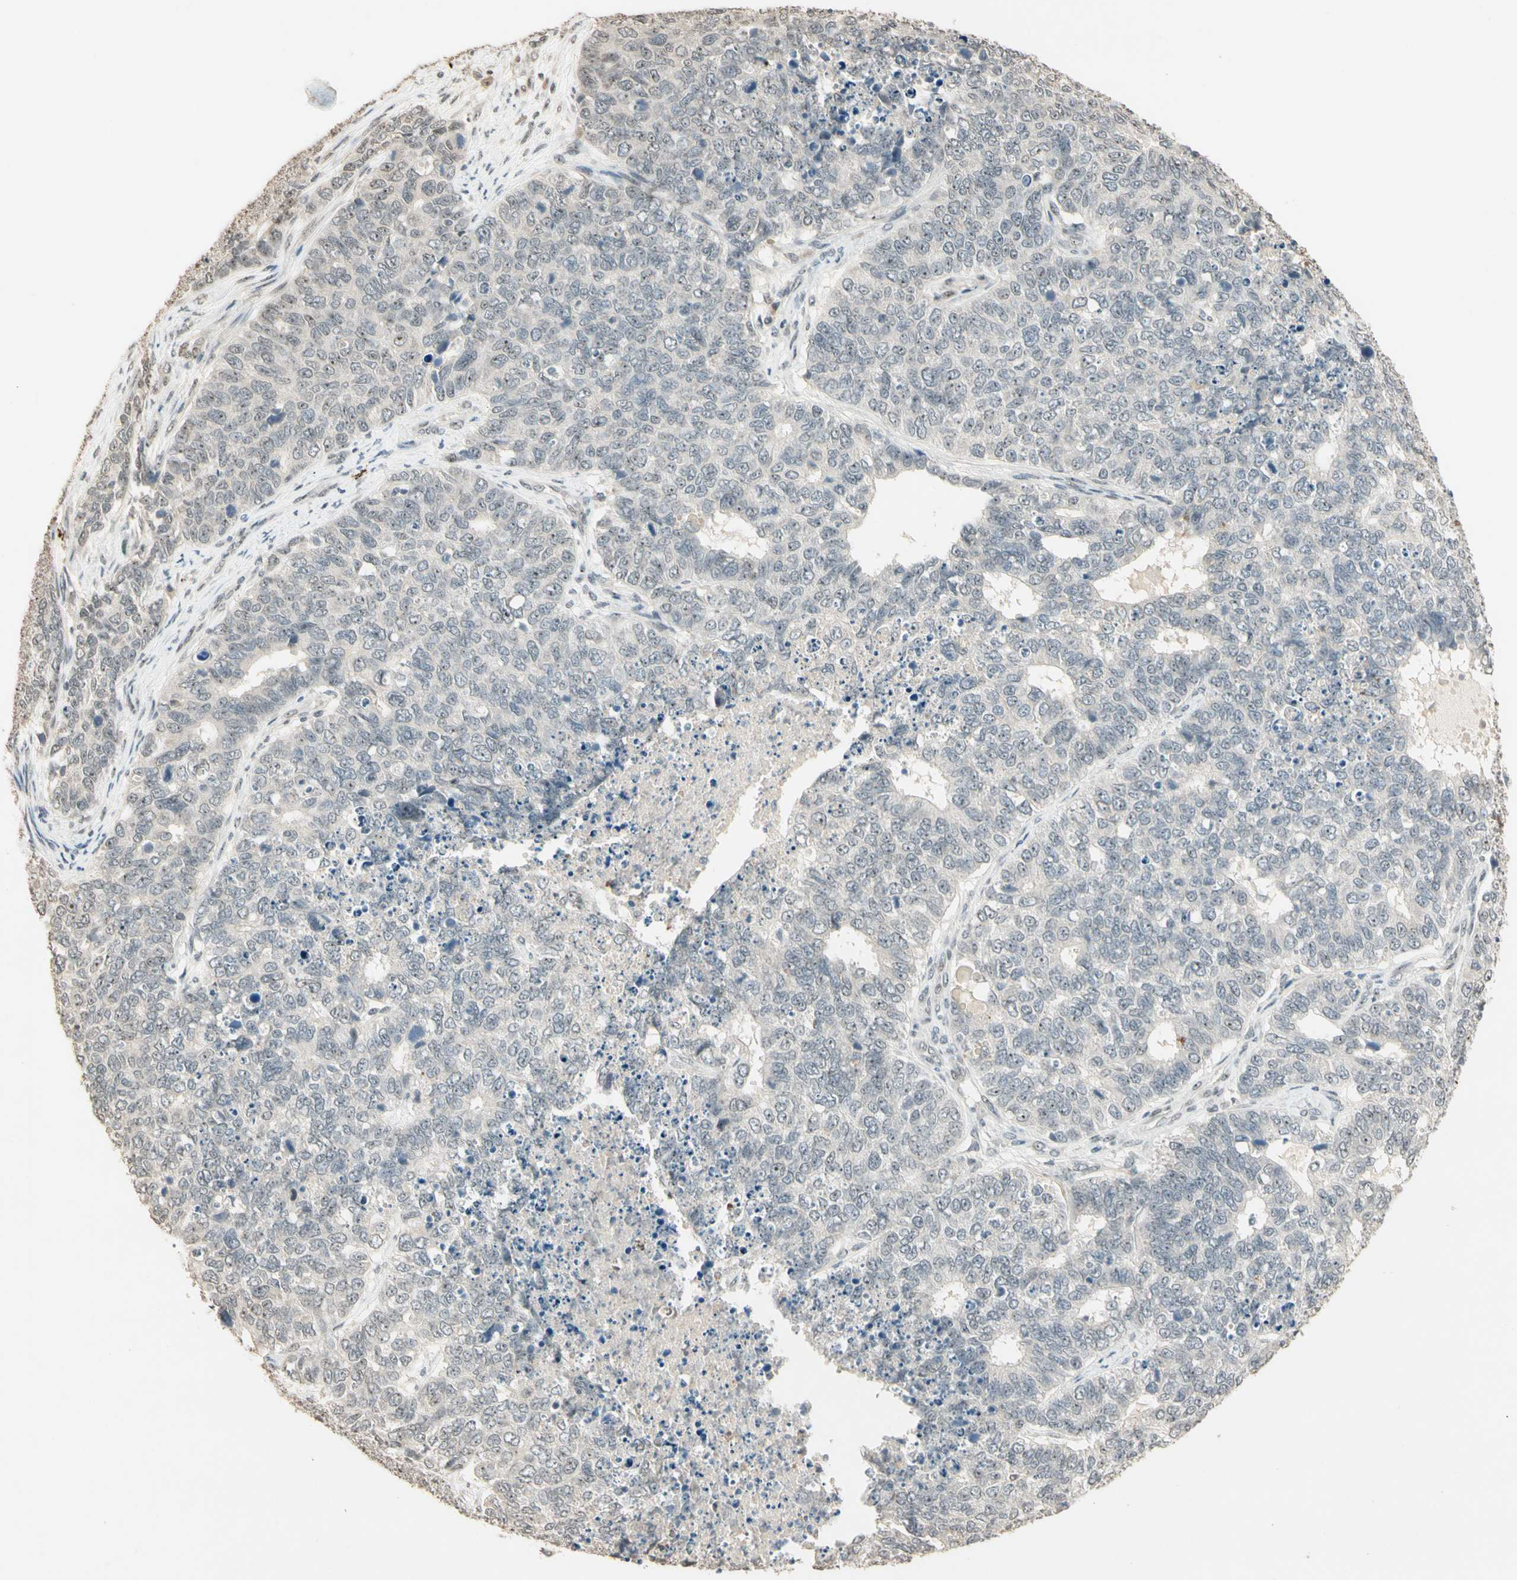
{"staining": {"intensity": "negative", "quantity": "none", "location": "none"}, "tissue": "cervical cancer", "cell_type": "Tumor cells", "image_type": "cancer", "snomed": [{"axis": "morphology", "description": "Squamous cell carcinoma, NOS"}, {"axis": "topography", "description": "Cervix"}], "caption": "Tumor cells show no significant staining in cervical cancer.", "gene": "ETV4", "patient": {"sex": "female", "age": 63}}